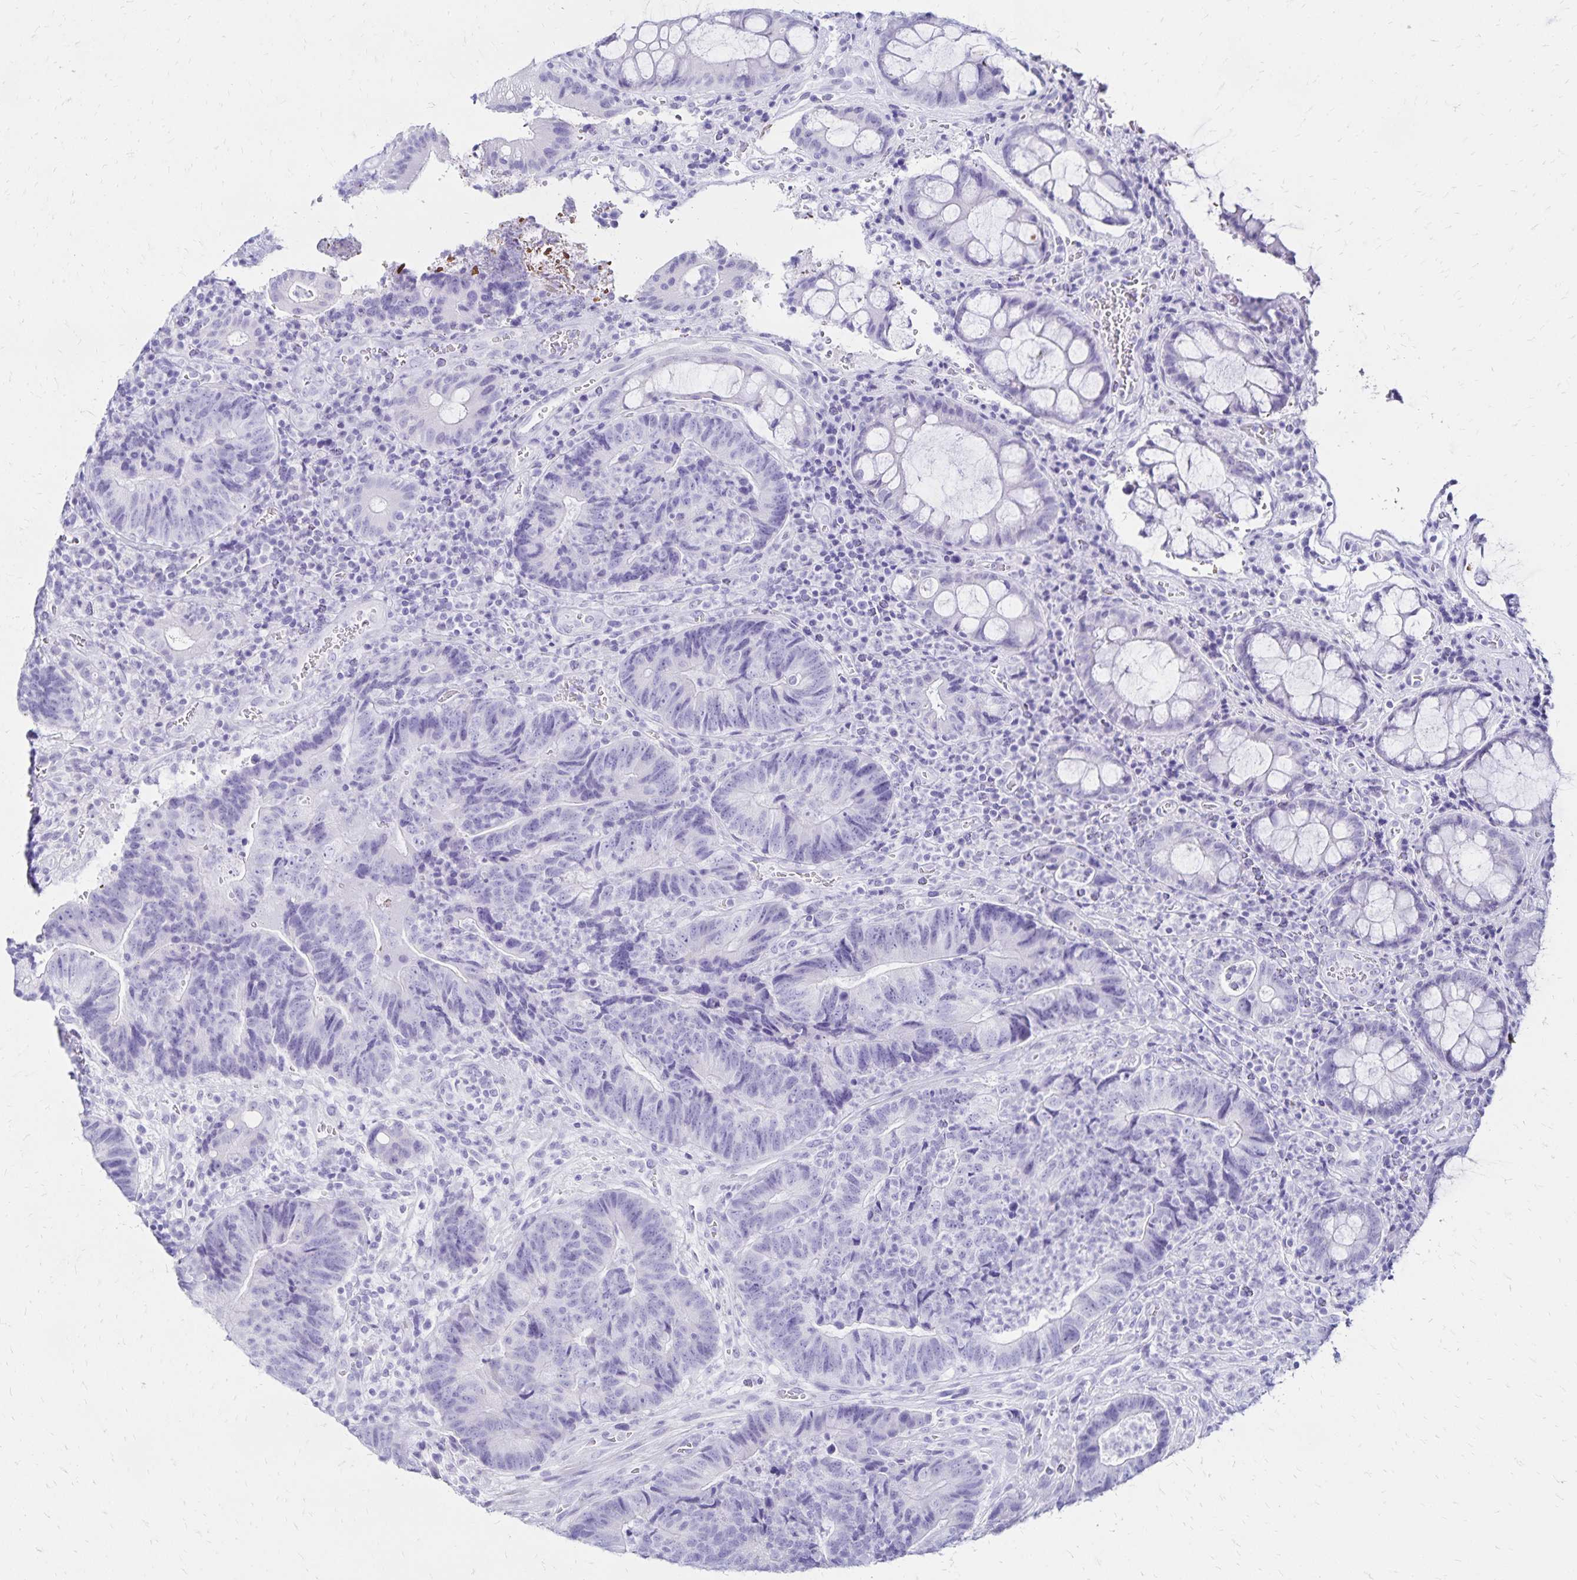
{"staining": {"intensity": "negative", "quantity": "none", "location": "none"}, "tissue": "colorectal cancer", "cell_type": "Tumor cells", "image_type": "cancer", "snomed": [{"axis": "morphology", "description": "Normal tissue, NOS"}, {"axis": "morphology", "description": "Adenocarcinoma, NOS"}, {"axis": "topography", "description": "Colon"}], "caption": "Immunohistochemistry histopathology image of neoplastic tissue: human adenocarcinoma (colorectal) stained with DAB displays no significant protein expression in tumor cells.", "gene": "LIN28B", "patient": {"sex": "female", "age": 48}}